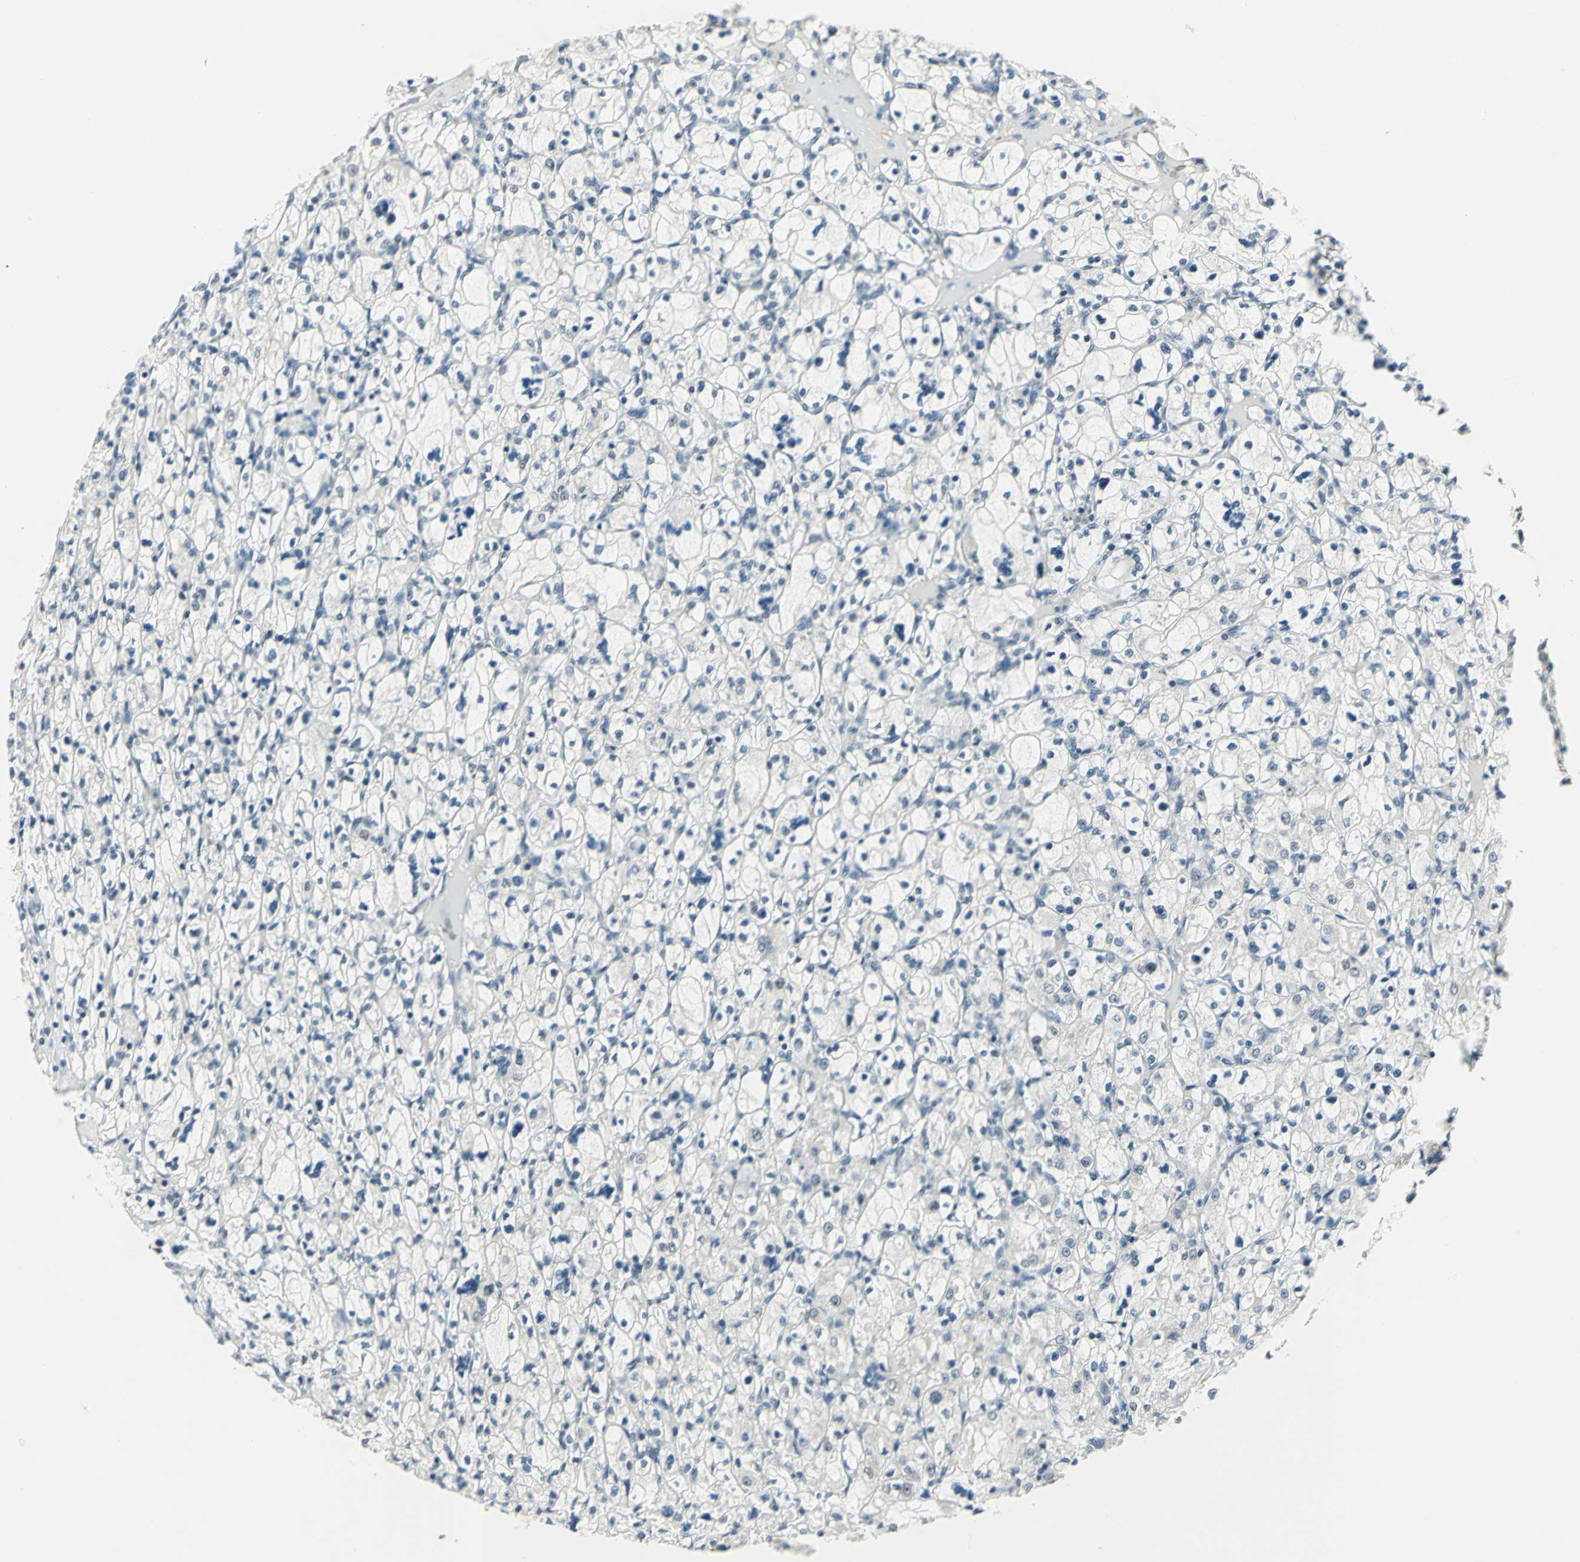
{"staining": {"intensity": "weak", "quantity": "25%-75%", "location": "nuclear"}, "tissue": "renal cancer", "cell_type": "Tumor cells", "image_type": "cancer", "snomed": [{"axis": "morphology", "description": "Adenocarcinoma, NOS"}, {"axis": "topography", "description": "Kidney"}], "caption": "A brown stain shows weak nuclear expression of a protein in renal cancer (adenocarcinoma) tumor cells.", "gene": "CCNT1", "patient": {"sex": "female", "age": 83}}